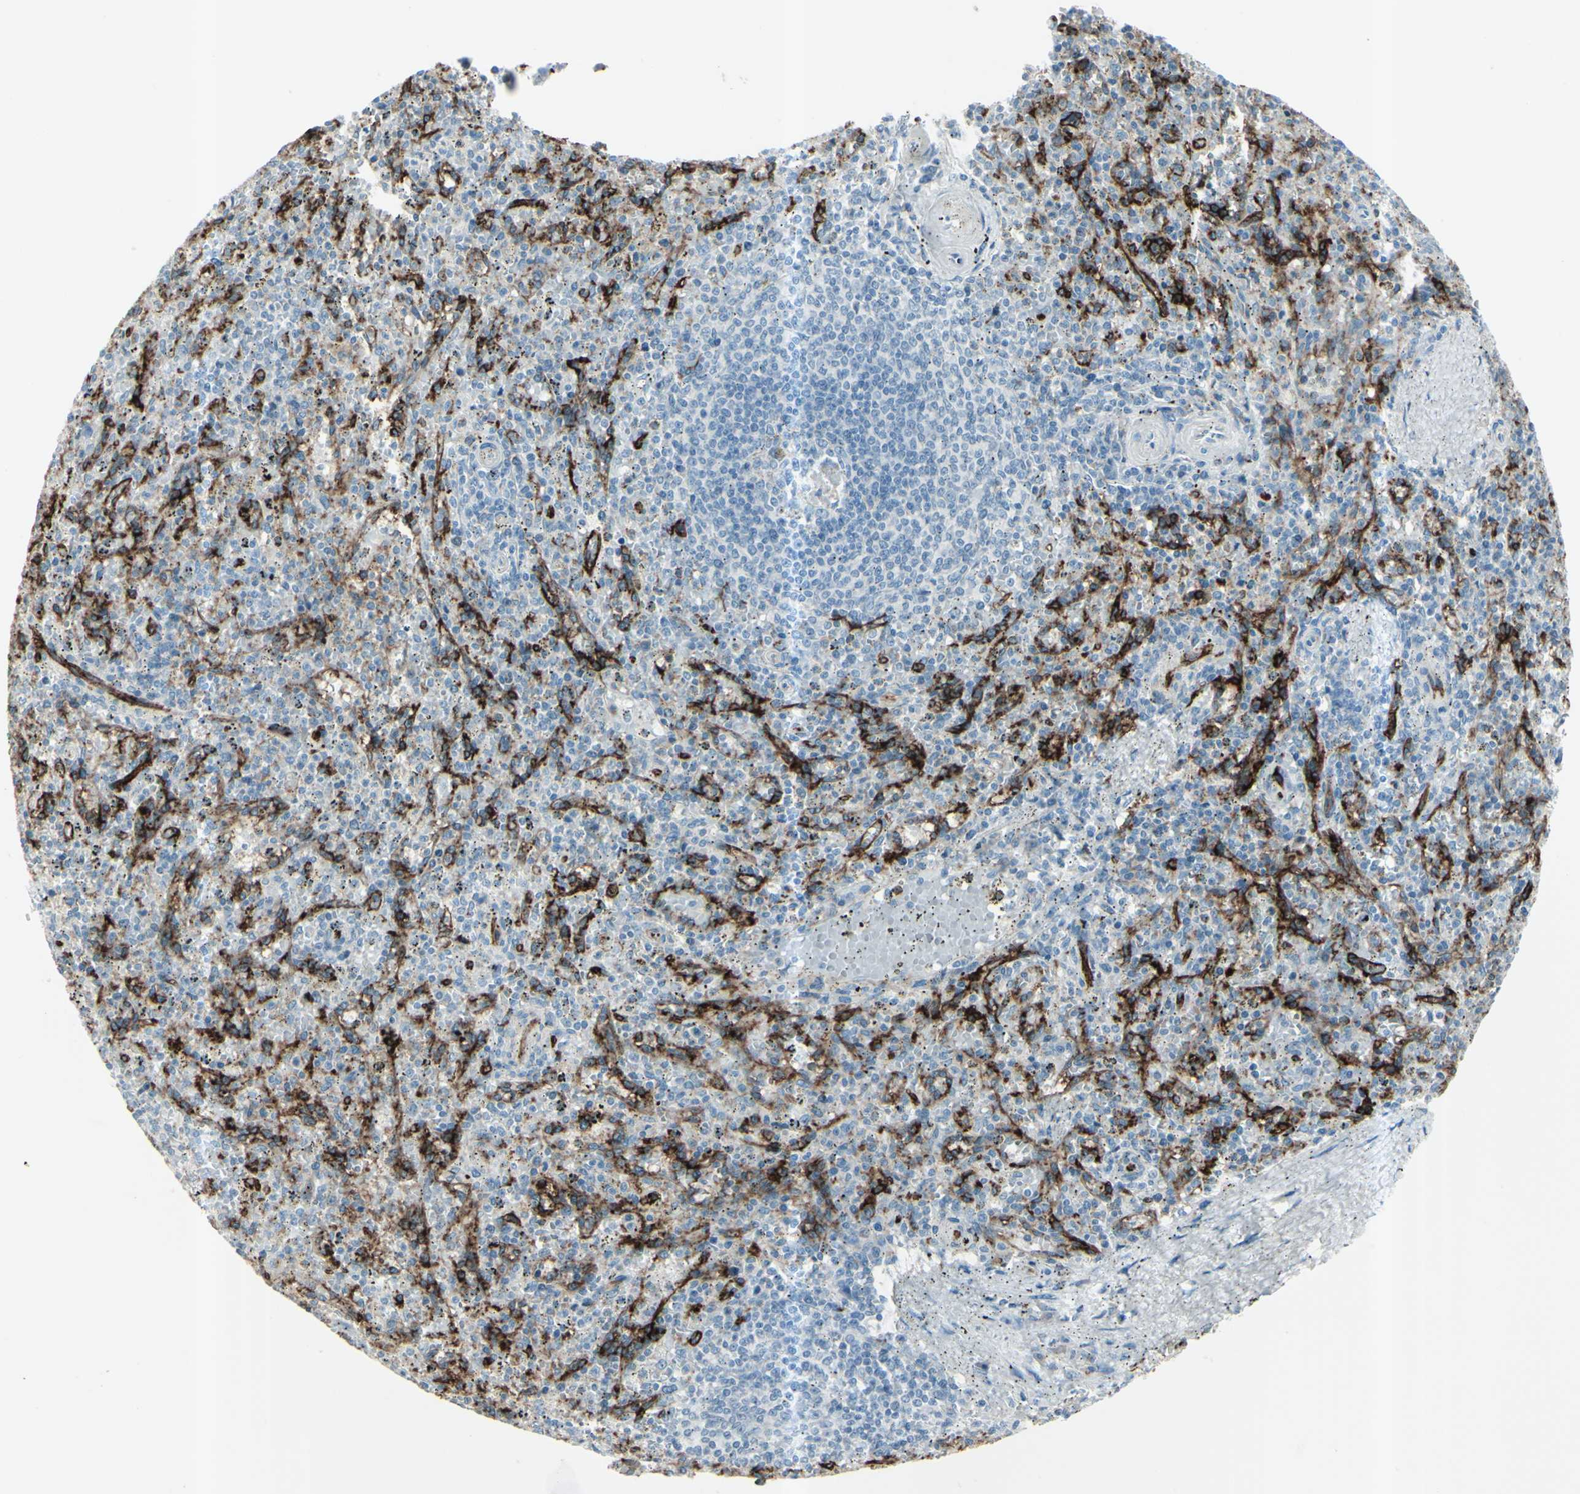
{"staining": {"intensity": "negative", "quantity": "none", "location": "none"}, "tissue": "spleen", "cell_type": "Cells in red pulp", "image_type": "normal", "snomed": [{"axis": "morphology", "description": "Normal tissue, NOS"}, {"axis": "topography", "description": "Spleen"}], "caption": "Immunohistochemical staining of benign spleen shows no significant staining in cells in red pulp. (DAB (3,3'-diaminobenzidine) immunohistochemistry with hematoxylin counter stain).", "gene": "GPR34", "patient": {"sex": "male", "age": 72}}